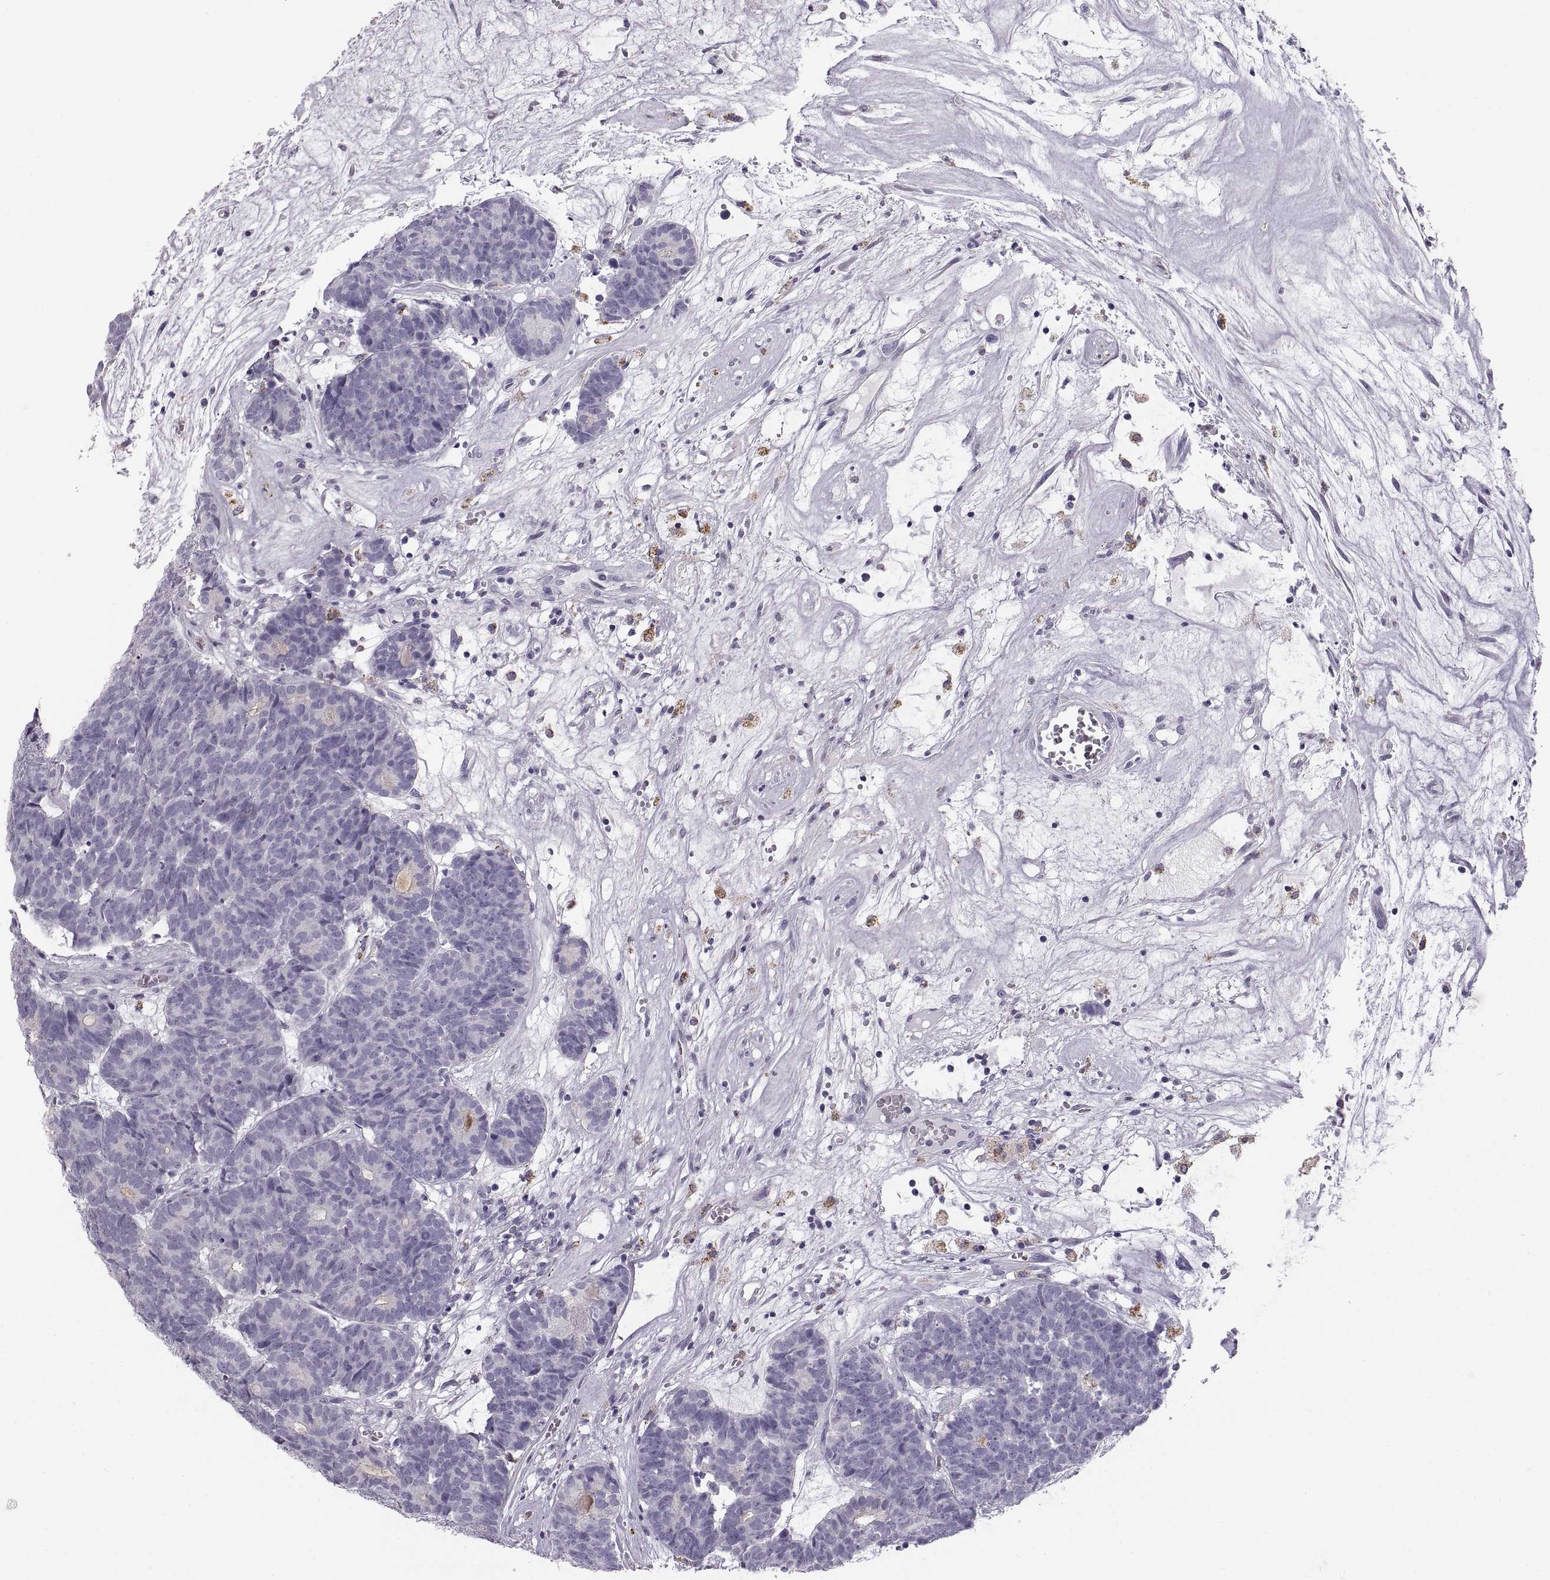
{"staining": {"intensity": "negative", "quantity": "none", "location": "none"}, "tissue": "head and neck cancer", "cell_type": "Tumor cells", "image_type": "cancer", "snomed": [{"axis": "morphology", "description": "Adenocarcinoma, NOS"}, {"axis": "topography", "description": "Head-Neck"}], "caption": "Tumor cells are negative for protein expression in human adenocarcinoma (head and neck). (Stains: DAB immunohistochemistry with hematoxylin counter stain, Microscopy: brightfield microscopy at high magnification).", "gene": "COL9A3", "patient": {"sex": "female", "age": 81}}